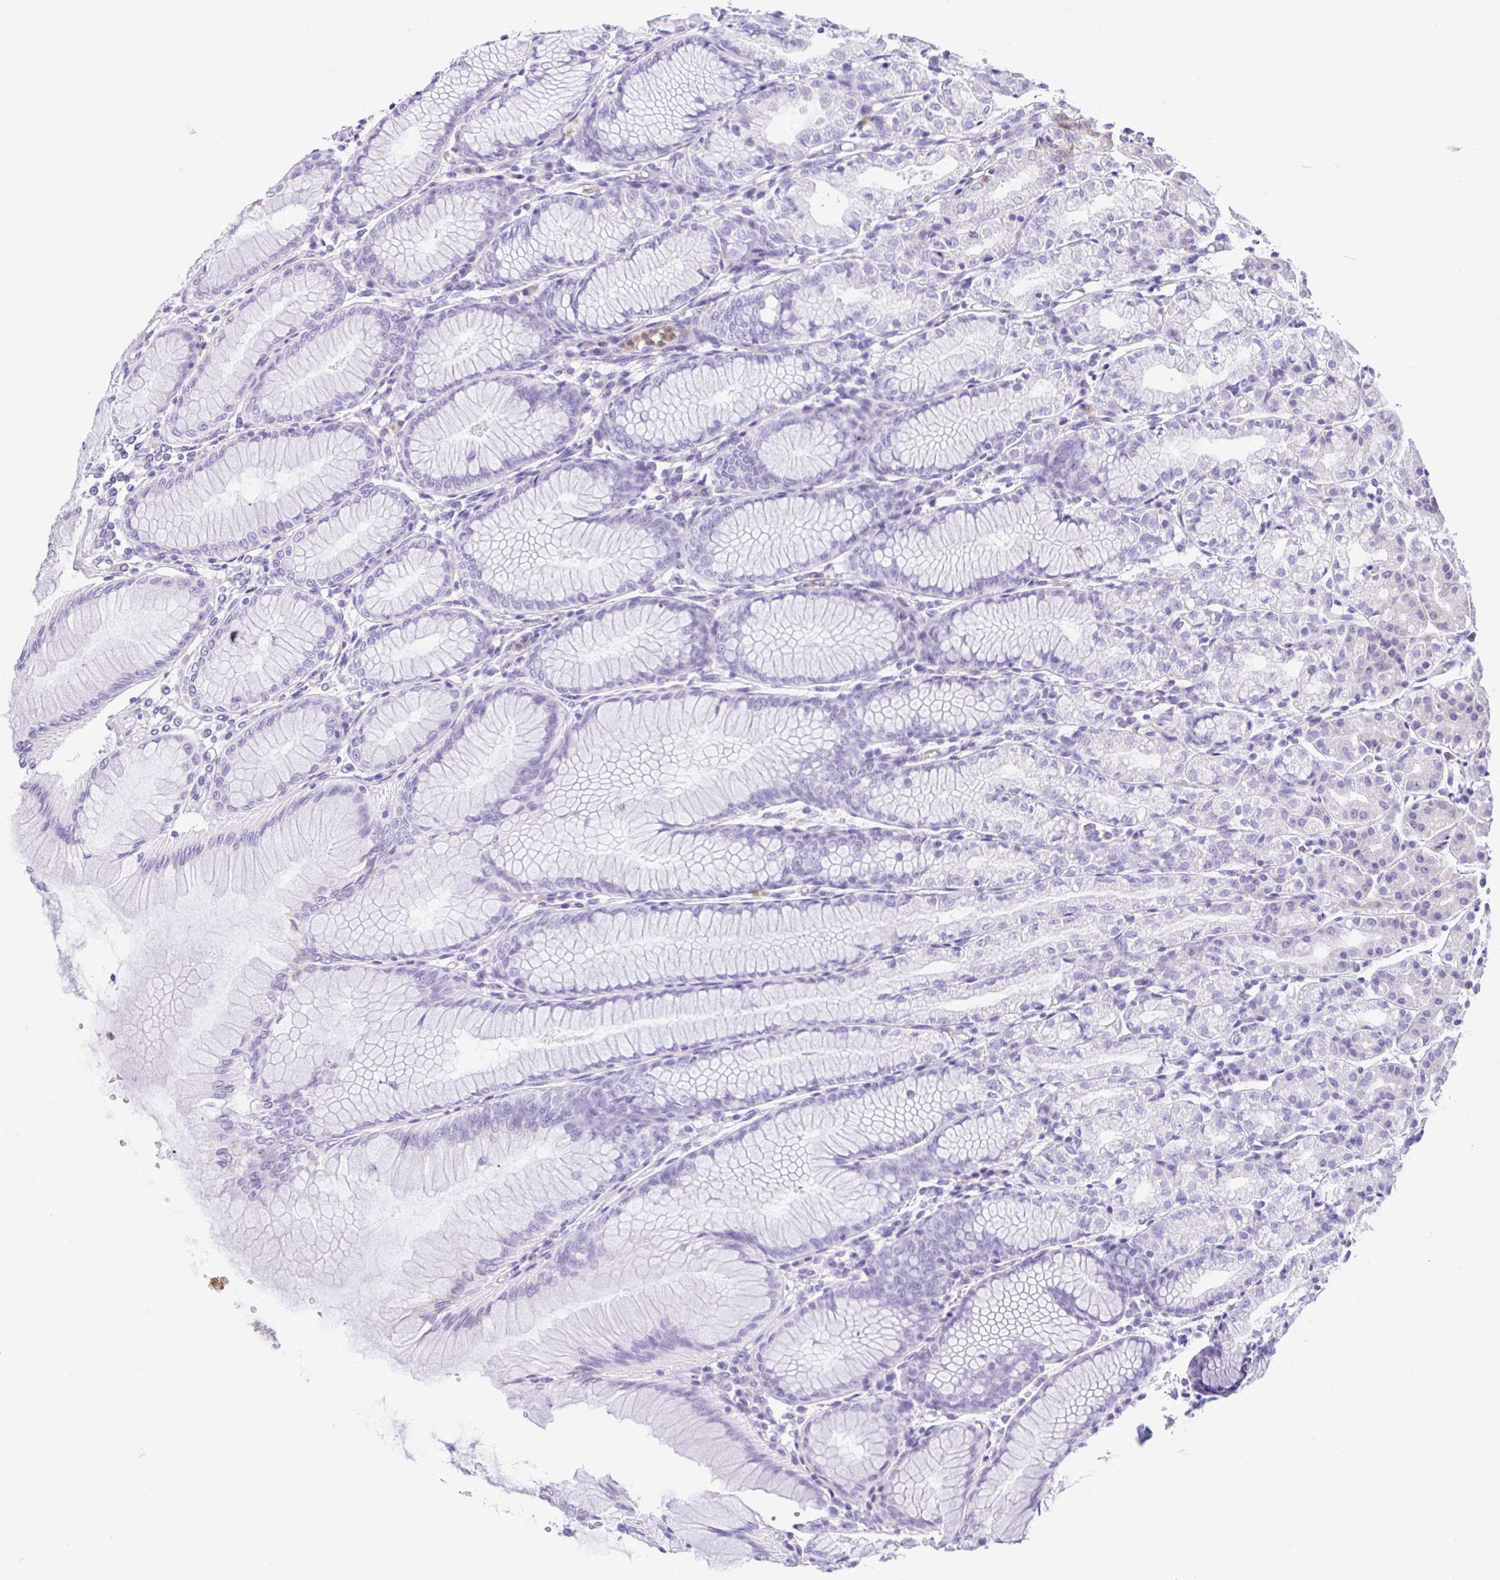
{"staining": {"intensity": "negative", "quantity": "none", "location": "none"}, "tissue": "stomach", "cell_type": "Glandular cells", "image_type": "normal", "snomed": [{"axis": "morphology", "description": "Normal tissue, NOS"}, {"axis": "topography", "description": "Stomach"}], "caption": "This image is of unremarkable stomach stained with immunohistochemistry (IHC) to label a protein in brown with the nuclei are counter-stained blue. There is no positivity in glandular cells.", "gene": "NCF1", "patient": {"sex": "female", "age": 57}}